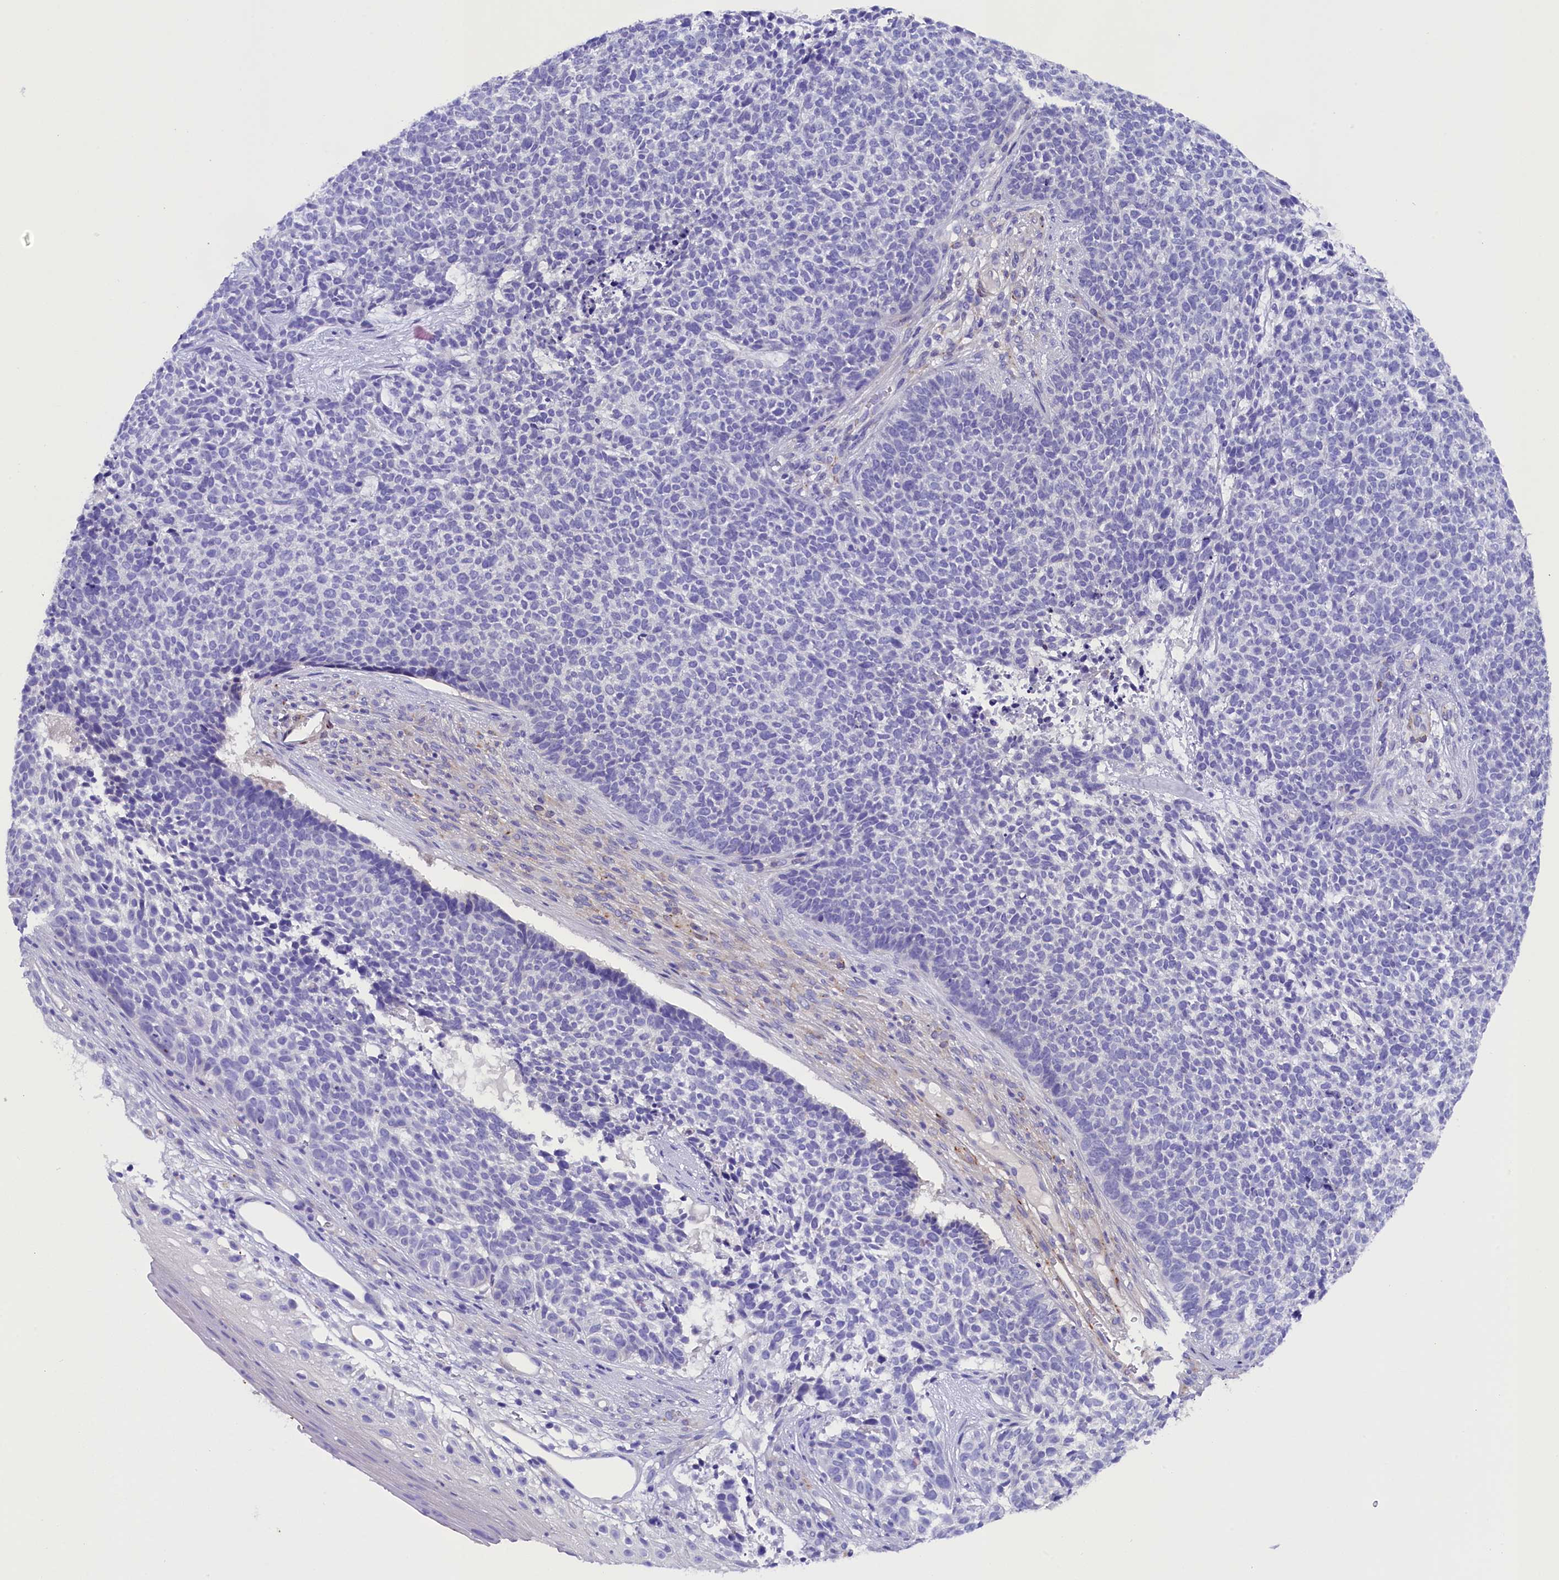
{"staining": {"intensity": "negative", "quantity": "none", "location": "none"}, "tissue": "skin cancer", "cell_type": "Tumor cells", "image_type": "cancer", "snomed": [{"axis": "morphology", "description": "Basal cell carcinoma"}, {"axis": "topography", "description": "Skin"}], "caption": "The photomicrograph reveals no staining of tumor cells in skin cancer (basal cell carcinoma). Brightfield microscopy of immunohistochemistry stained with DAB (brown) and hematoxylin (blue), captured at high magnification.", "gene": "SOD3", "patient": {"sex": "female", "age": 84}}